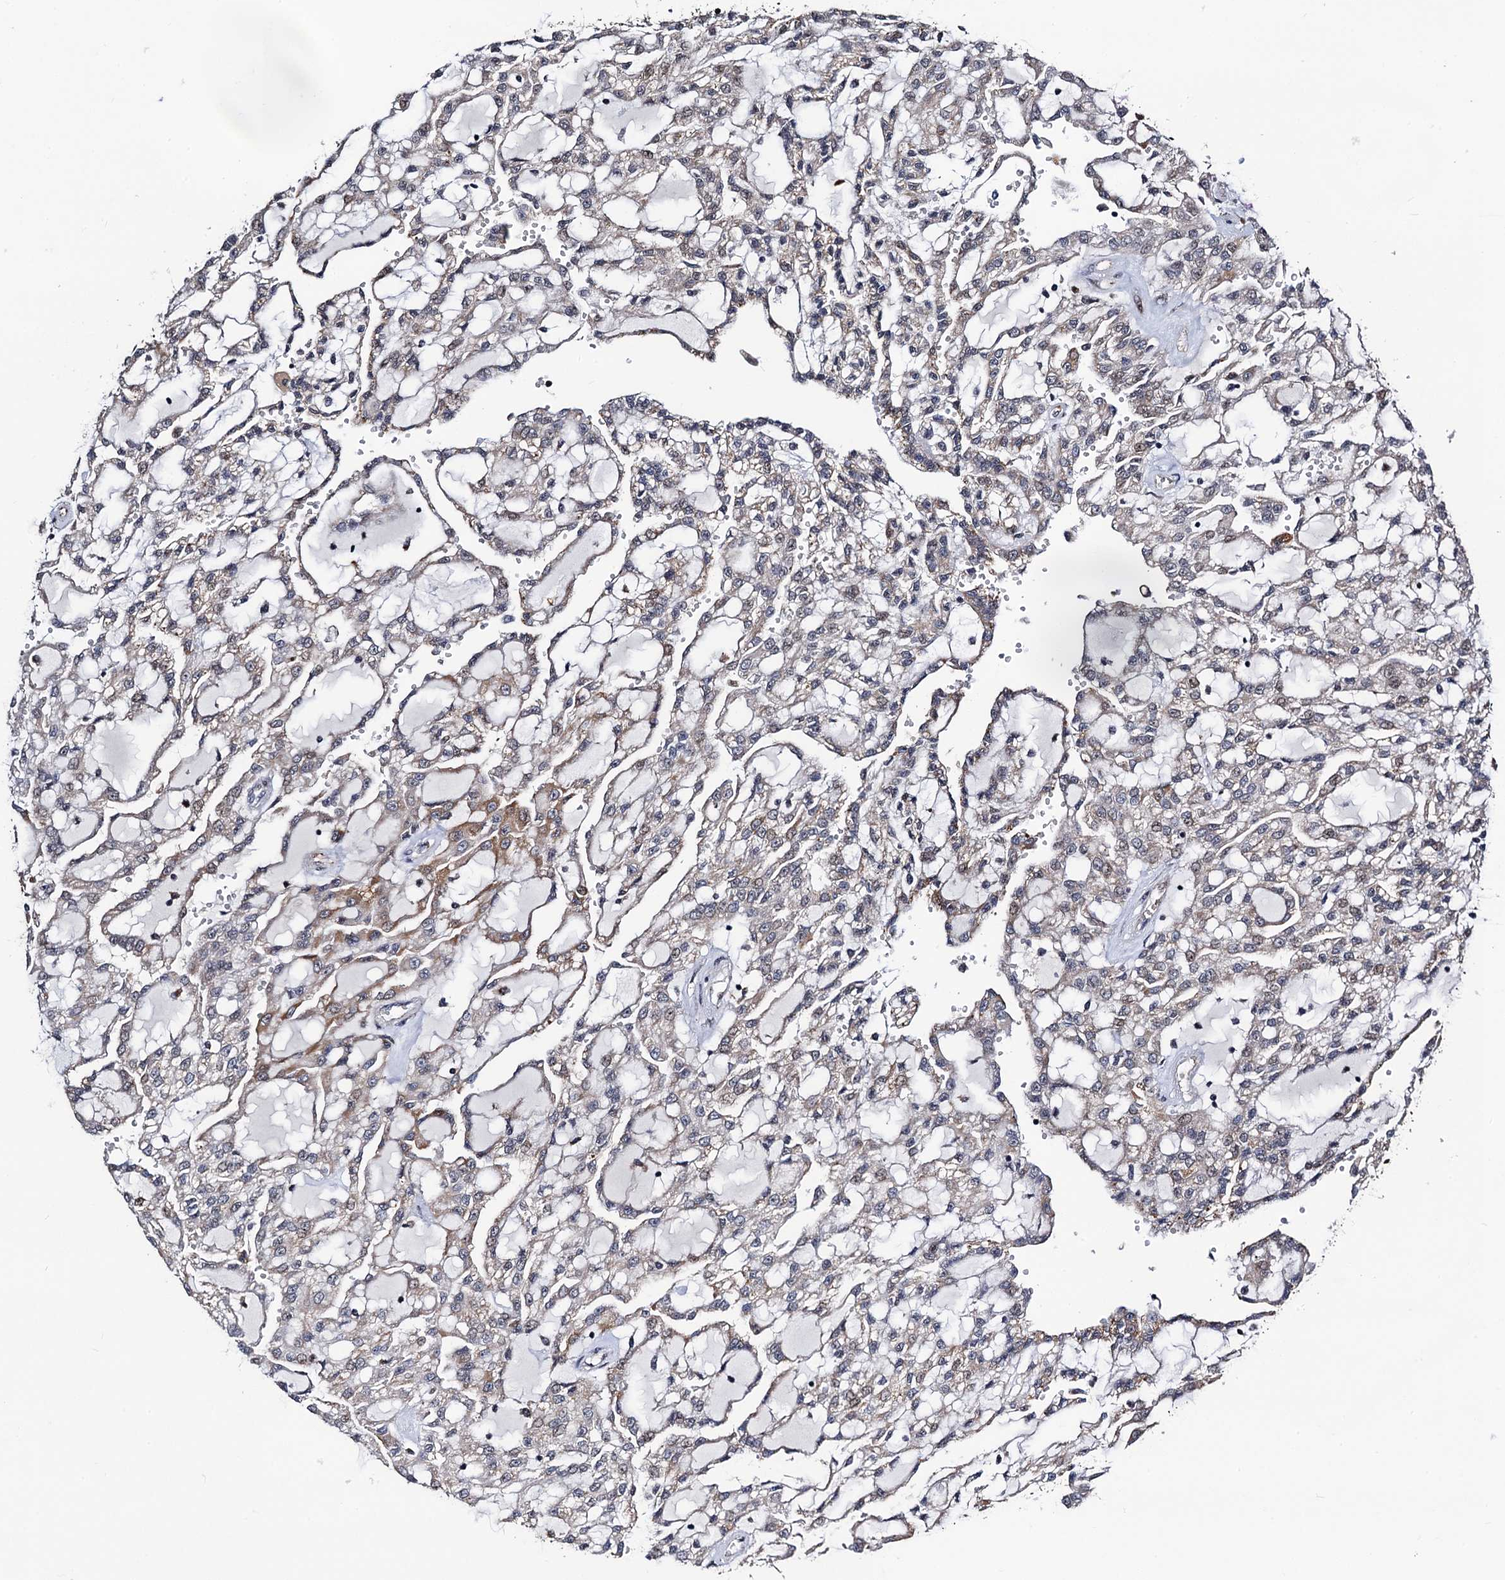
{"staining": {"intensity": "moderate", "quantity": "<25%", "location": "cytoplasmic/membranous"}, "tissue": "renal cancer", "cell_type": "Tumor cells", "image_type": "cancer", "snomed": [{"axis": "morphology", "description": "Adenocarcinoma, NOS"}, {"axis": "topography", "description": "Kidney"}], "caption": "This micrograph shows IHC staining of renal cancer (adenocarcinoma), with low moderate cytoplasmic/membranous positivity in approximately <25% of tumor cells.", "gene": "FAM222A", "patient": {"sex": "male", "age": 63}}